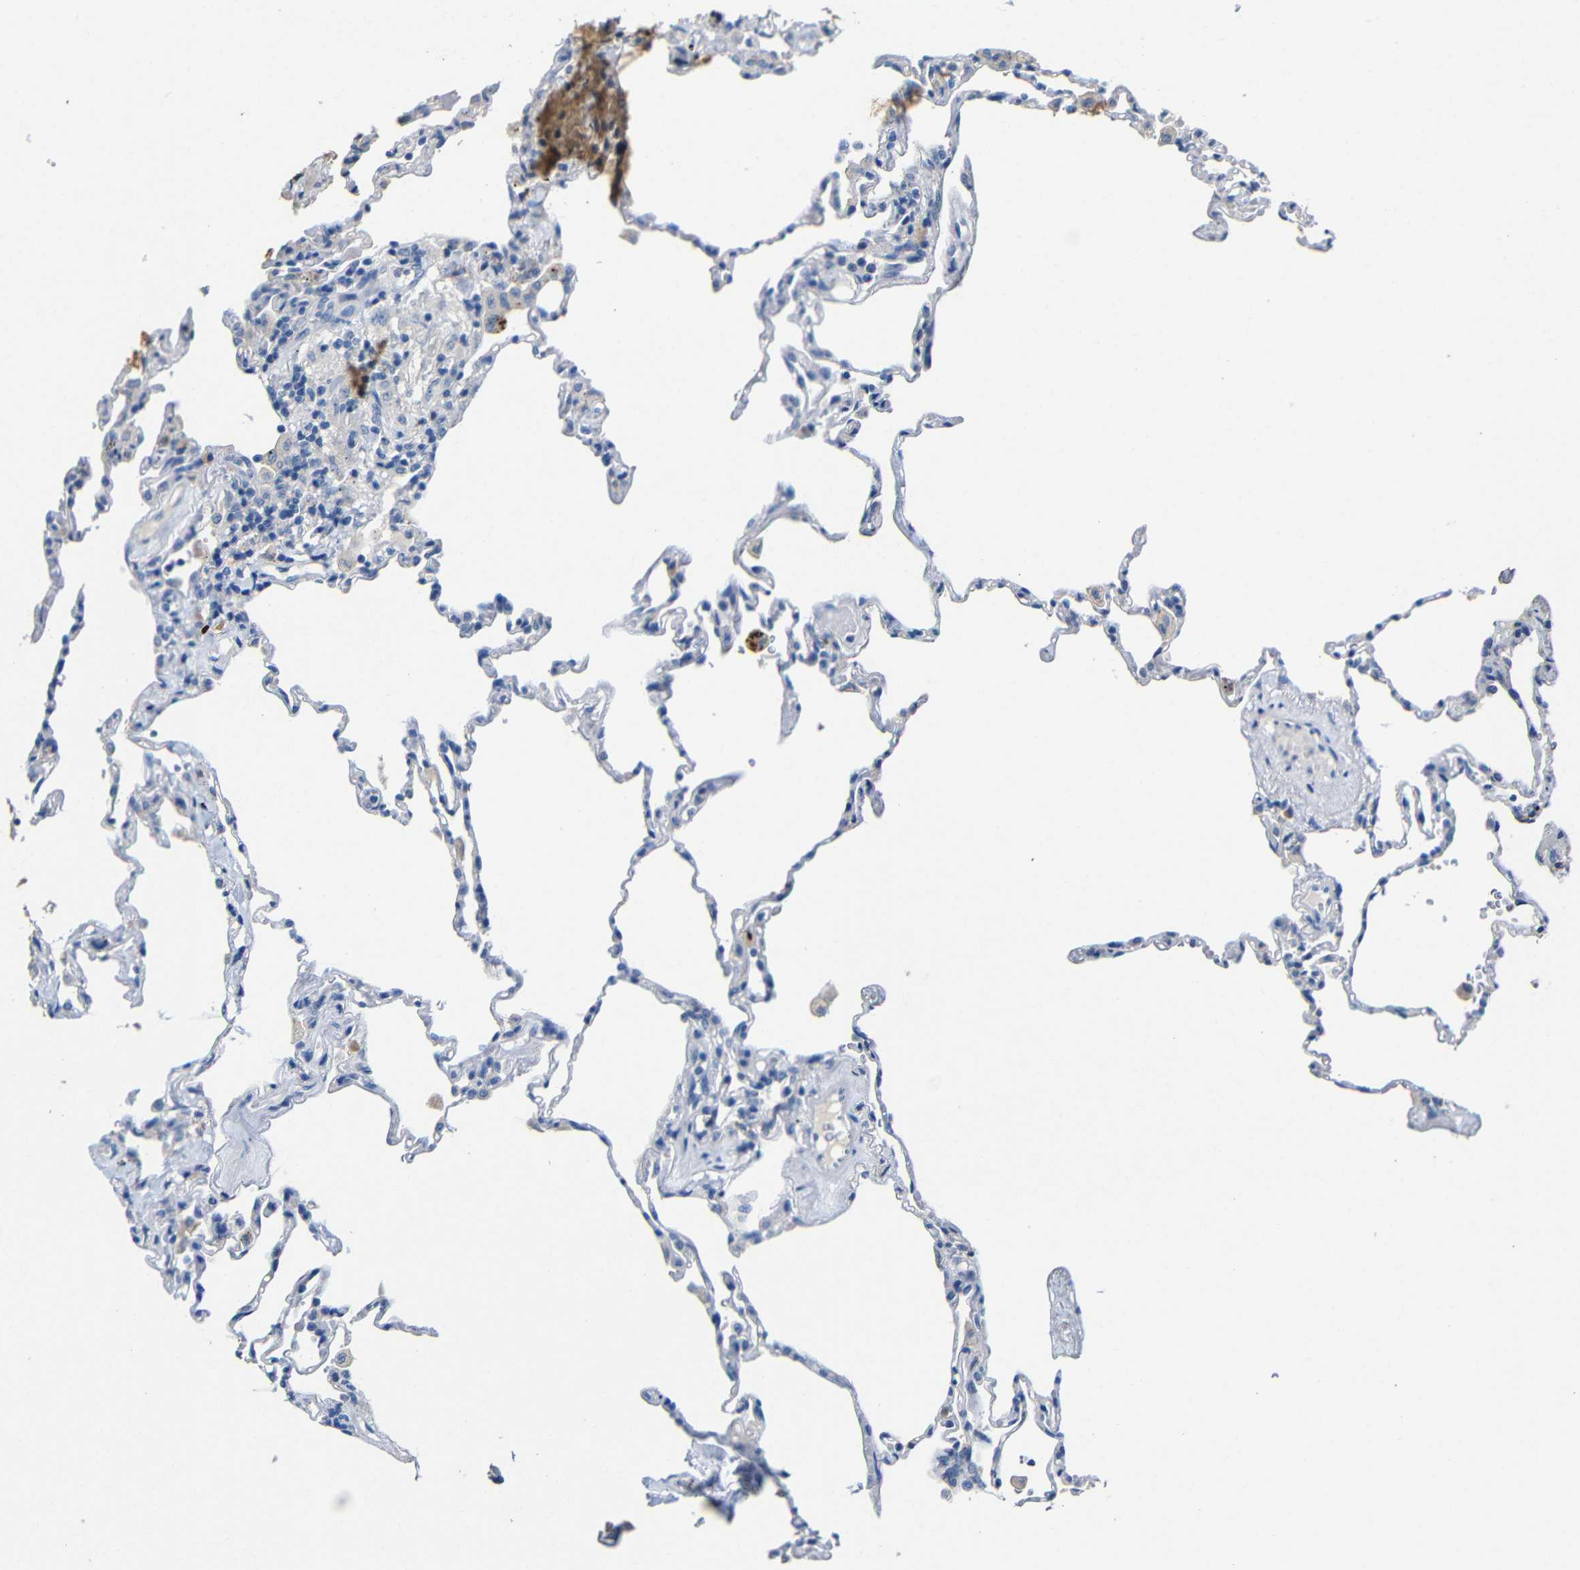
{"staining": {"intensity": "negative", "quantity": "none", "location": "none"}, "tissue": "lung", "cell_type": "Alveolar cells", "image_type": "normal", "snomed": [{"axis": "morphology", "description": "Normal tissue, NOS"}, {"axis": "topography", "description": "Lung"}], "caption": "High magnification brightfield microscopy of unremarkable lung stained with DAB (brown) and counterstained with hematoxylin (blue): alveolar cells show no significant positivity.", "gene": "ACKR2", "patient": {"sex": "male", "age": 59}}